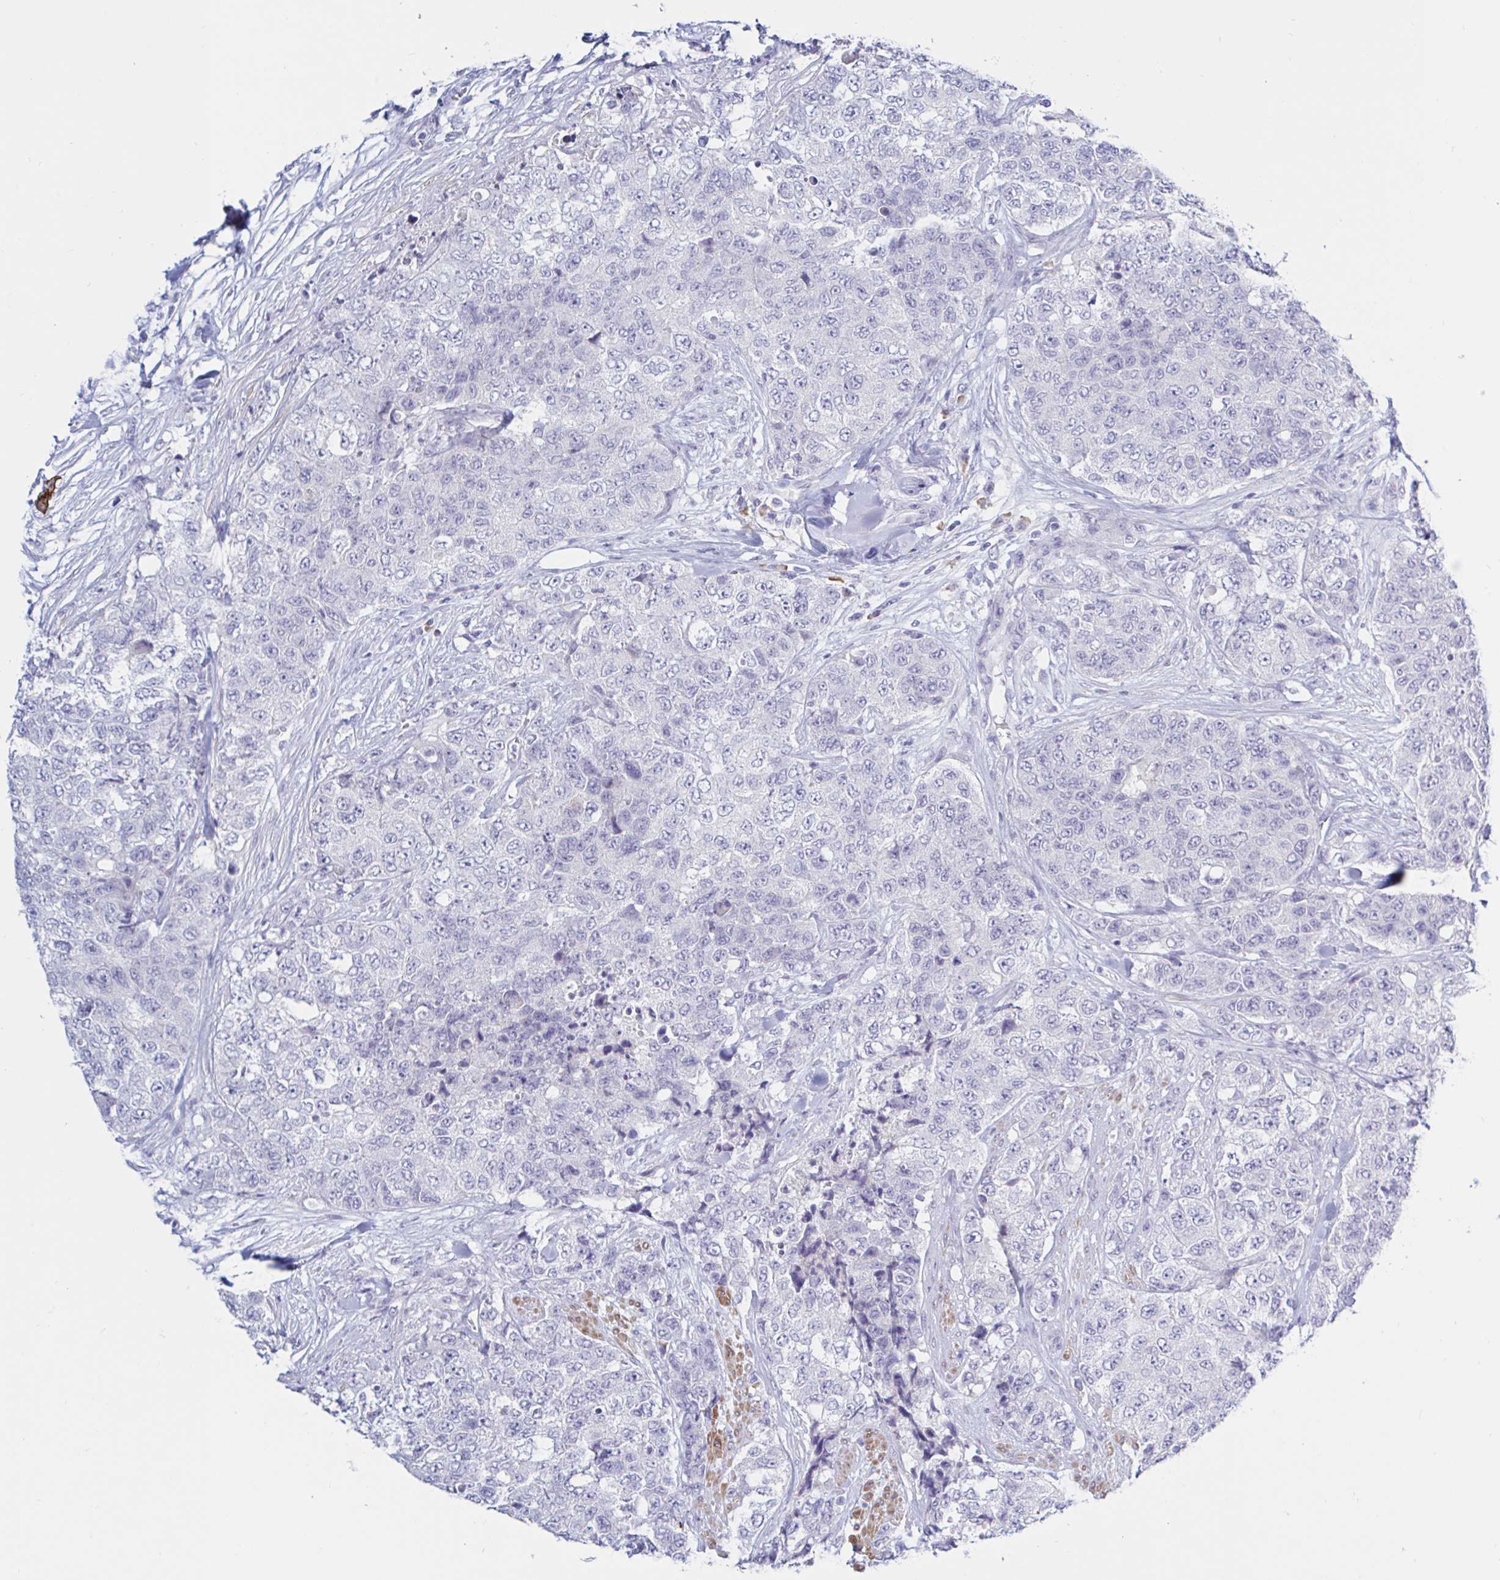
{"staining": {"intensity": "negative", "quantity": "none", "location": "none"}, "tissue": "urothelial cancer", "cell_type": "Tumor cells", "image_type": "cancer", "snomed": [{"axis": "morphology", "description": "Urothelial carcinoma, High grade"}, {"axis": "topography", "description": "Urinary bladder"}], "caption": "IHC histopathology image of urothelial cancer stained for a protein (brown), which demonstrates no staining in tumor cells.", "gene": "NBPF3", "patient": {"sex": "female", "age": 78}}